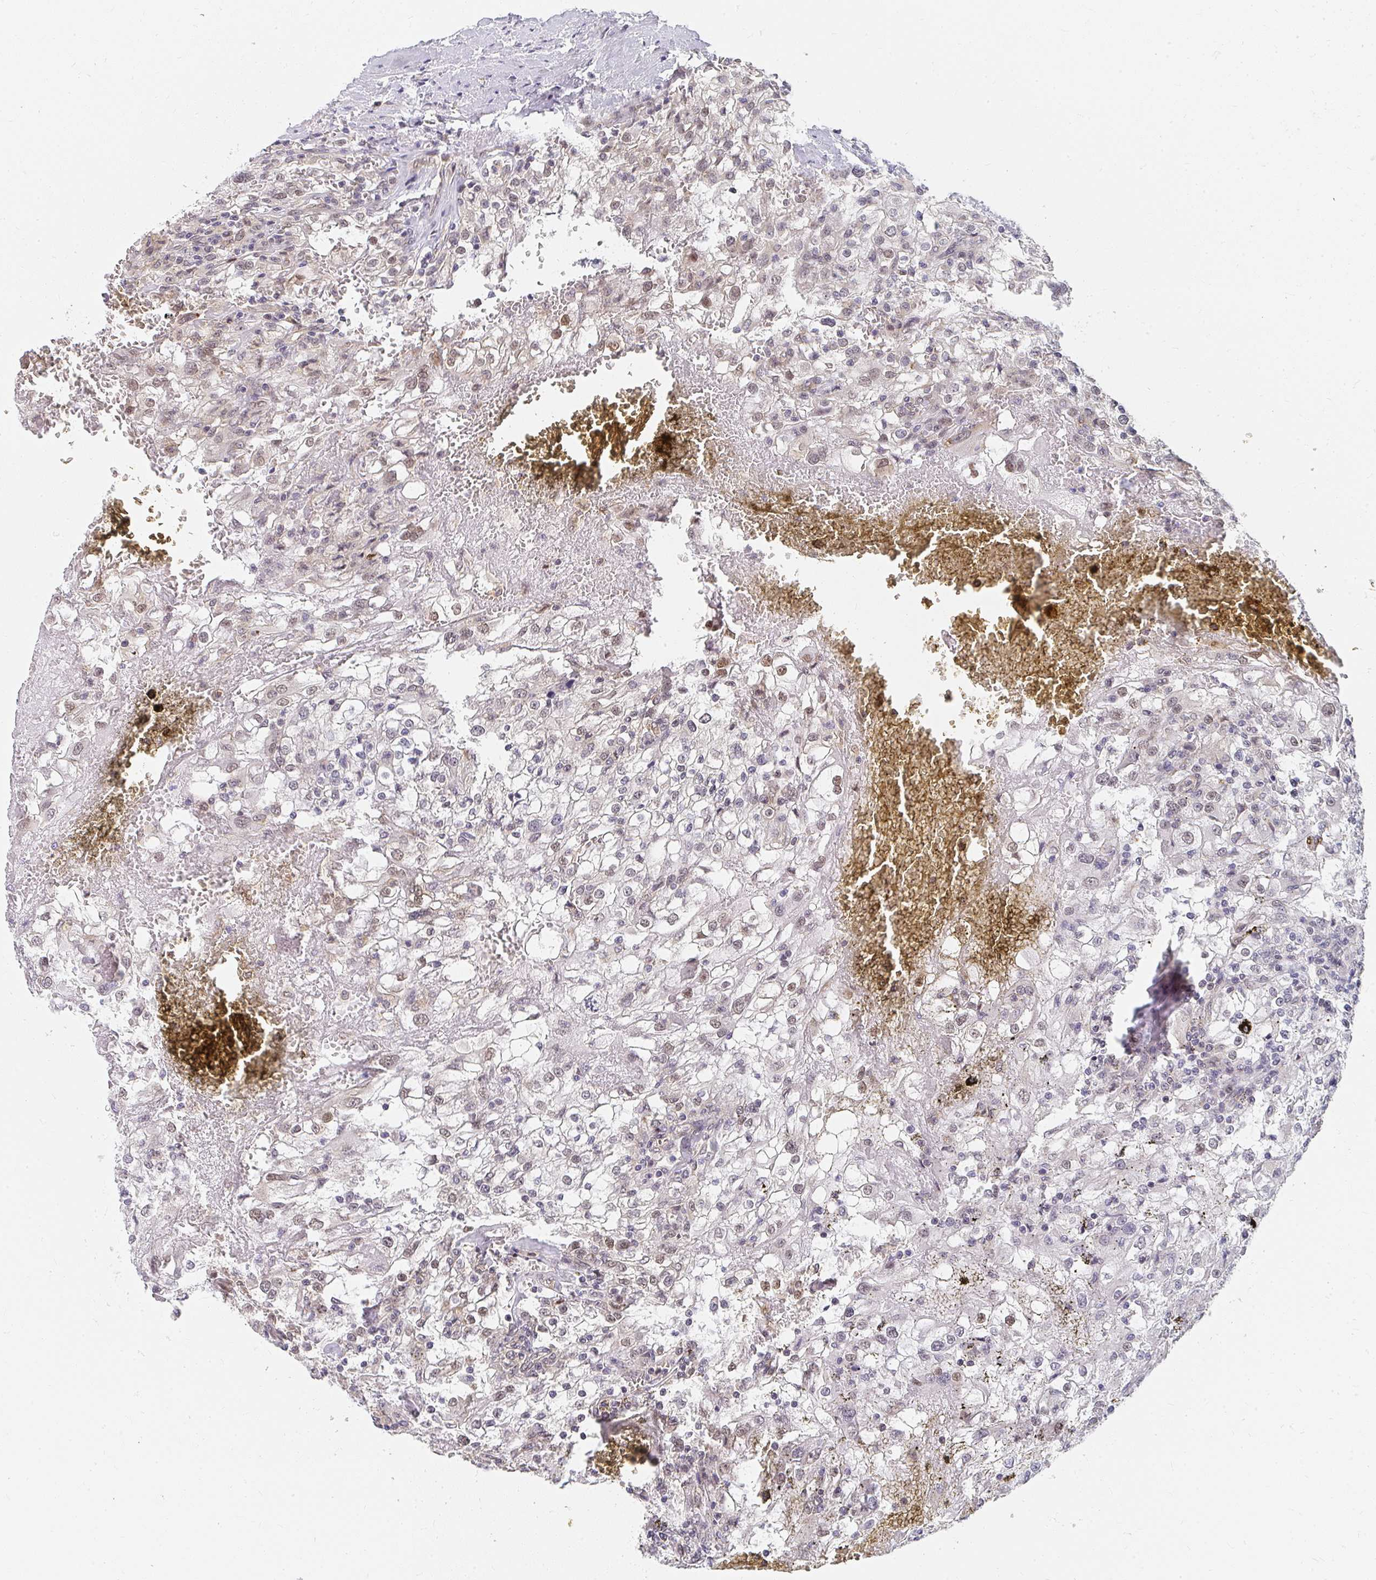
{"staining": {"intensity": "weak", "quantity": "<25%", "location": "nuclear"}, "tissue": "renal cancer", "cell_type": "Tumor cells", "image_type": "cancer", "snomed": [{"axis": "morphology", "description": "Adenocarcinoma, NOS"}, {"axis": "topography", "description": "Kidney"}], "caption": "An image of human renal cancer (adenocarcinoma) is negative for staining in tumor cells. (Brightfield microscopy of DAB (3,3'-diaminobenzidine) immunohistochemistry (IHC) at high magnification).", "gene": "SYNCRIP", "patient": {"sex": "female", "age": 74}}